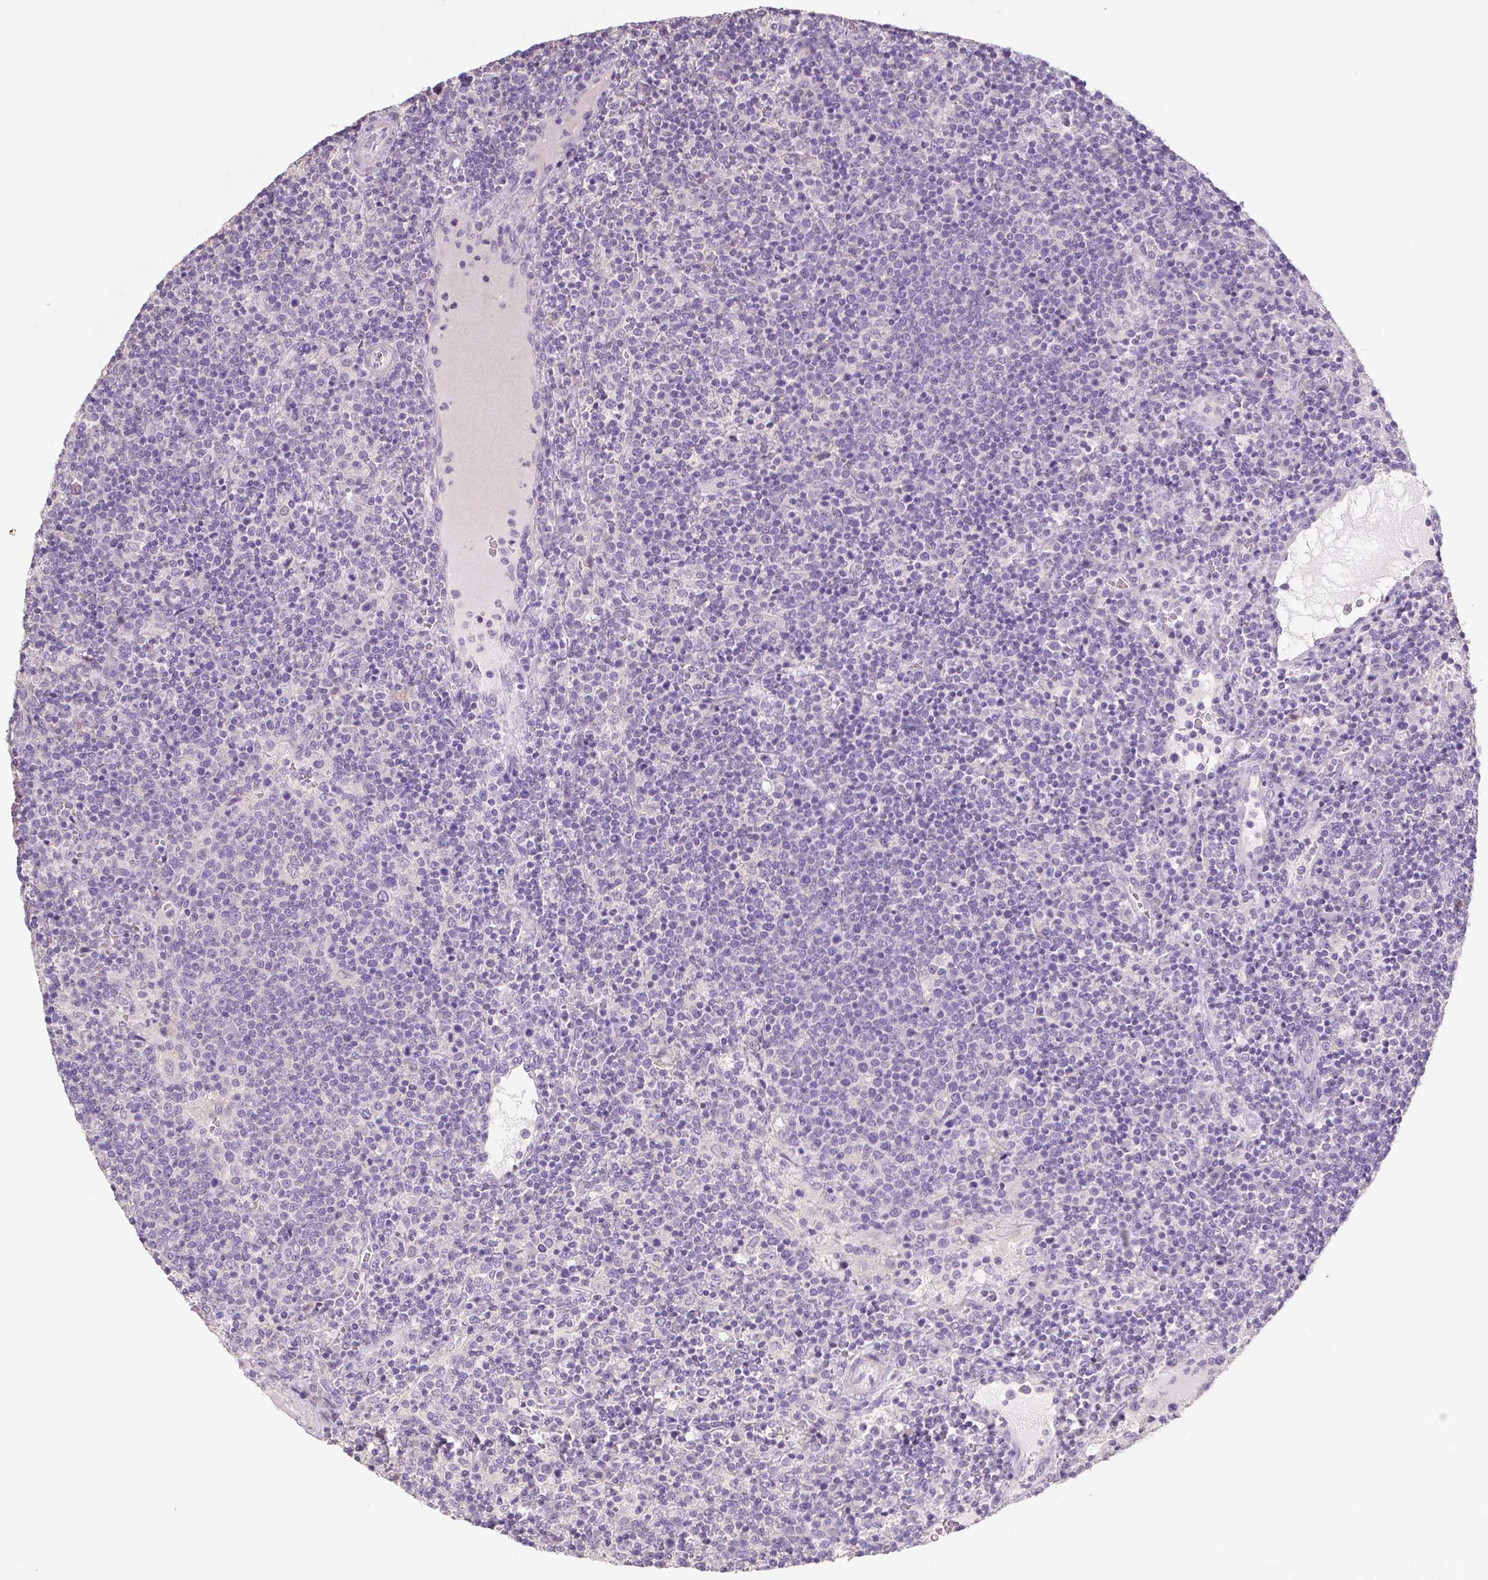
{"staining": {"intensity": "negative", "quantity": "none", "location": "none"}, "tissue": "lymphoma", "cell_type": "Tumor cells", "image_type": "cancer", "snomed": [{"axis": "morphology", "description": "Malignant lymphoma, non-Hodgkin's type, High grade"}, {"axis": "topography", "description": "Lymph node"}], "caption": "Immunohistochemistry photomicrograph of neoplastic tissue: lymphoma stained with DAB (3,3'-diaminobenzidine) reveals no significant protein expression in tumor cells.", "gene": "CRMP1", "patient": {"sex": "male", "age": 61}}